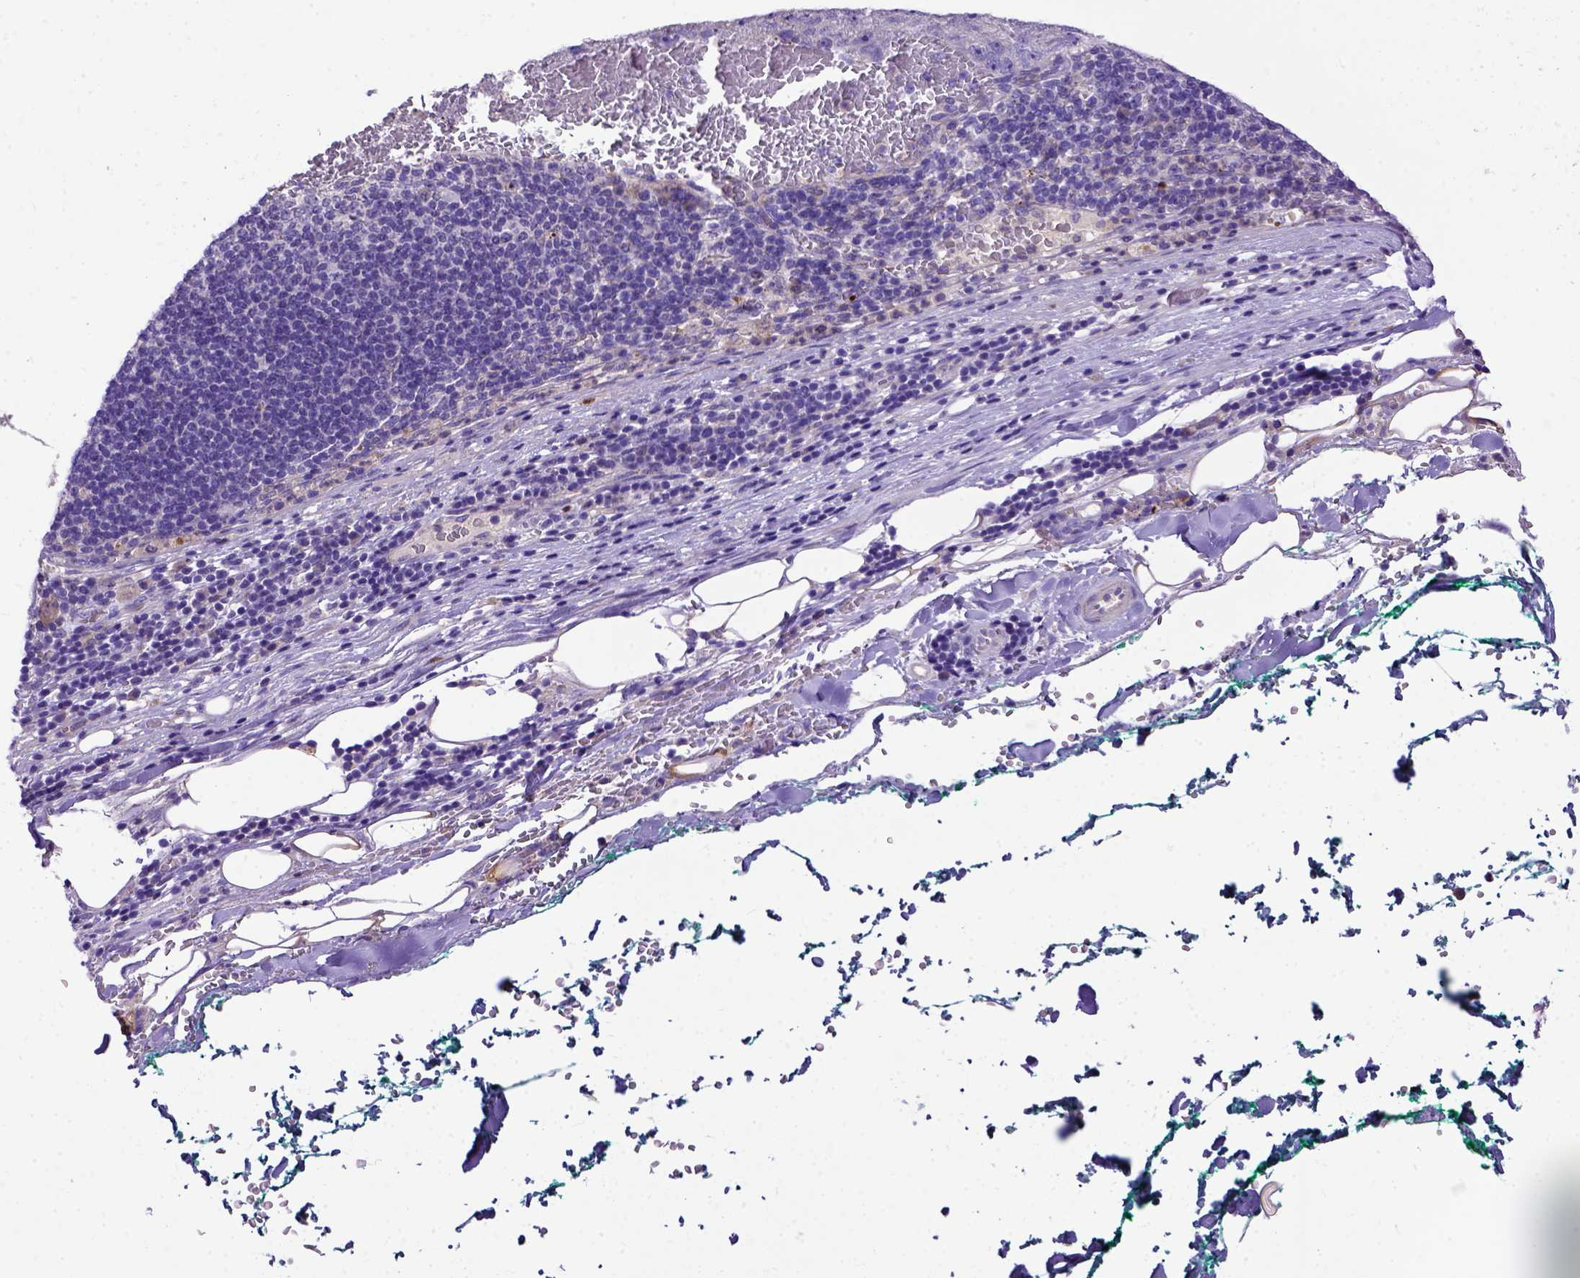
{"staining": {"intensity": "negative", "quantity": "none", "location": "none"}, "tissue": "pancreatic cancer", "cell_type": "Tumor cells", "image_type": "cancer", "snomed": [{"axis": "morphology", "description": "Adenocarcinoma, NOS"}, {"axis": "topography", "description": "Pancreas"}], "caption": "IHC photomicrograph of pancreatic cancer (adenocarcinoma) stained for a protein (brown), which demonstrates no positivity in tumor cells.", "gene": "ADAM12", "patient": {"sex": "female", "age": 61}}